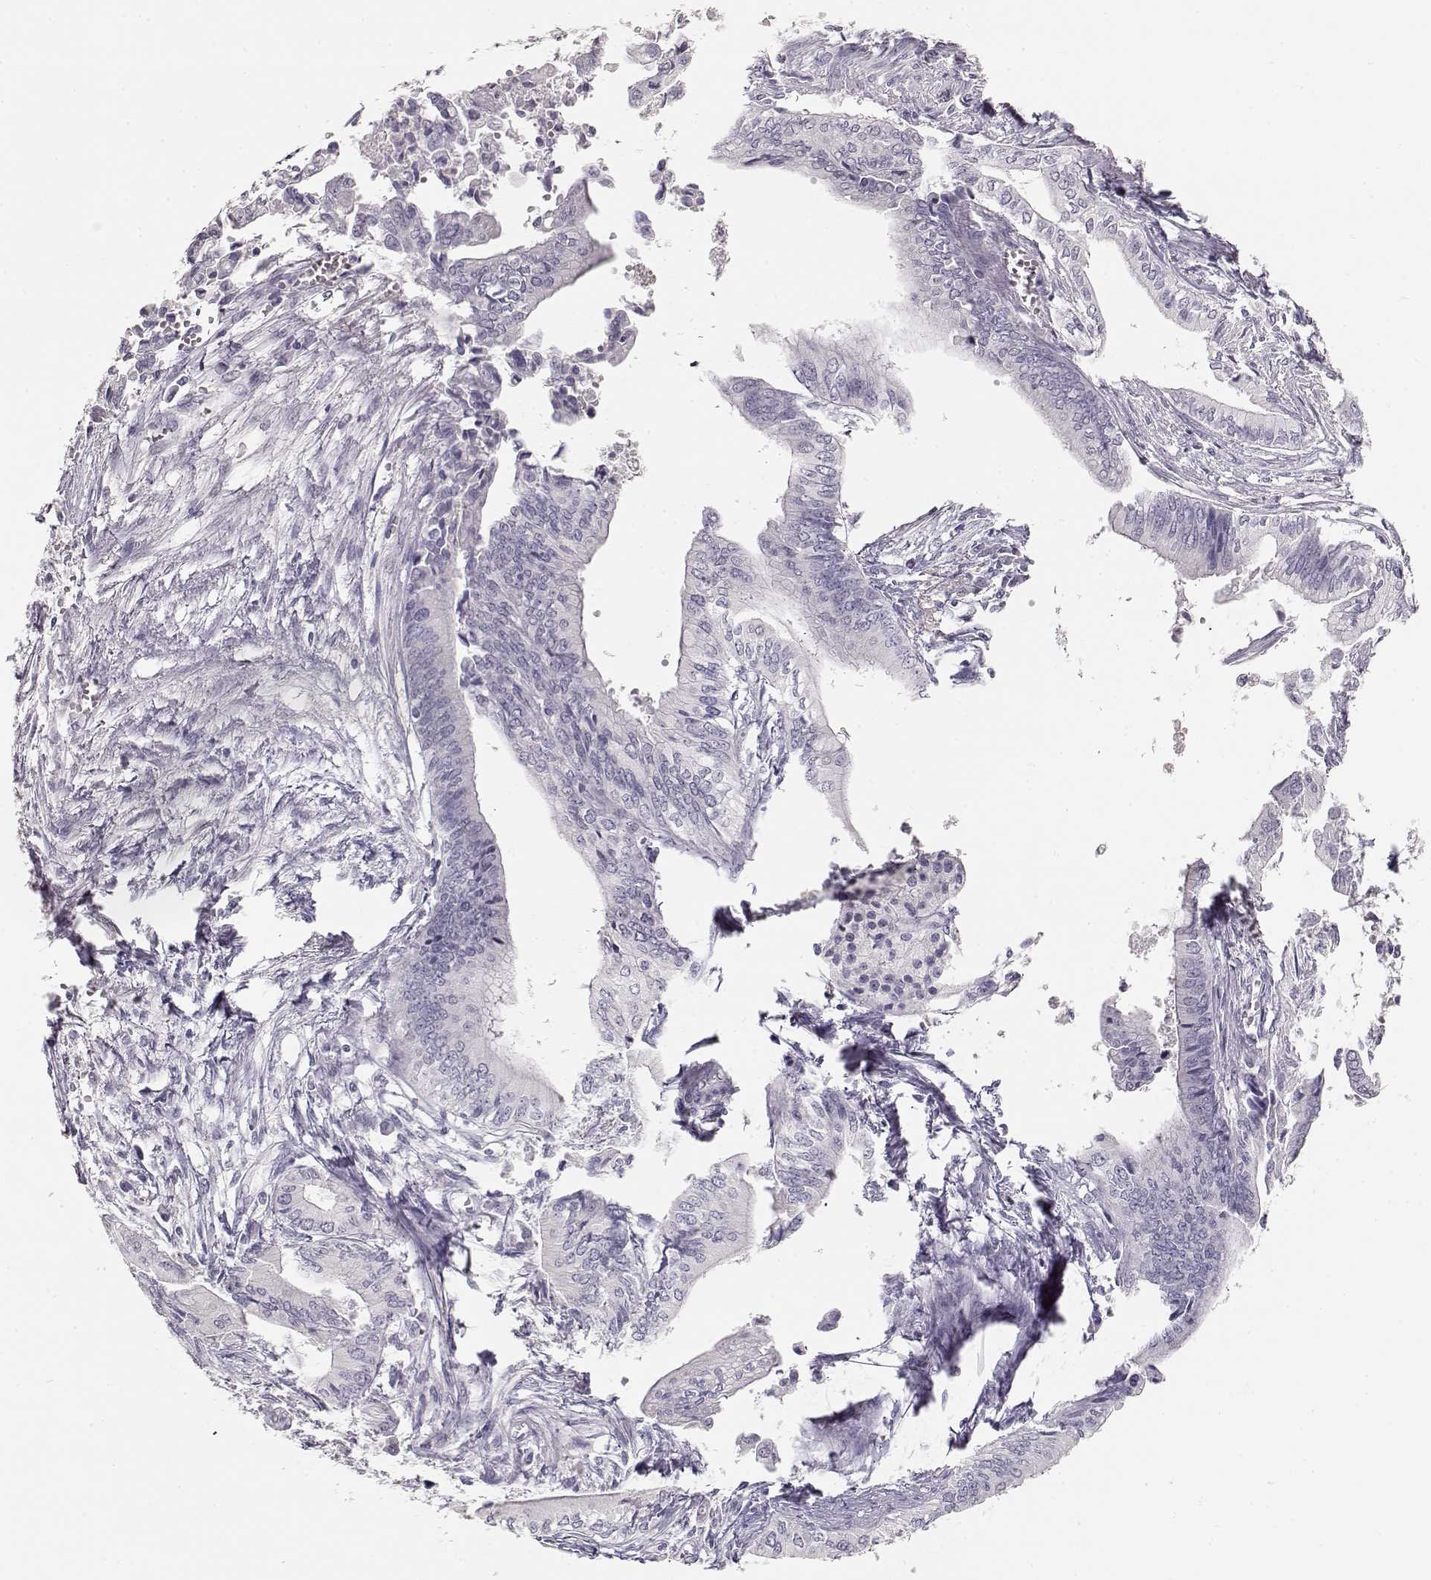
{"staining": {"intensity": "negative", "quantity": "none", "location": "none"}, "tissue": "pancreatic cancer", "cell_type": "Tumor cells", "image_type": "cancer", "snomed": [{"axis": "morphology", "description": "Adenocarcinoma, NOS"}, {"axis": "topography", "description": "Pancreas"}], "caption": "Adenocarcinoma (pancreatic) stained for a protein using immunohistochemistry demonstrates no expression tumor cells.", "gene": "TKTL1", "patient": {"sex": "female", "age": 61}}